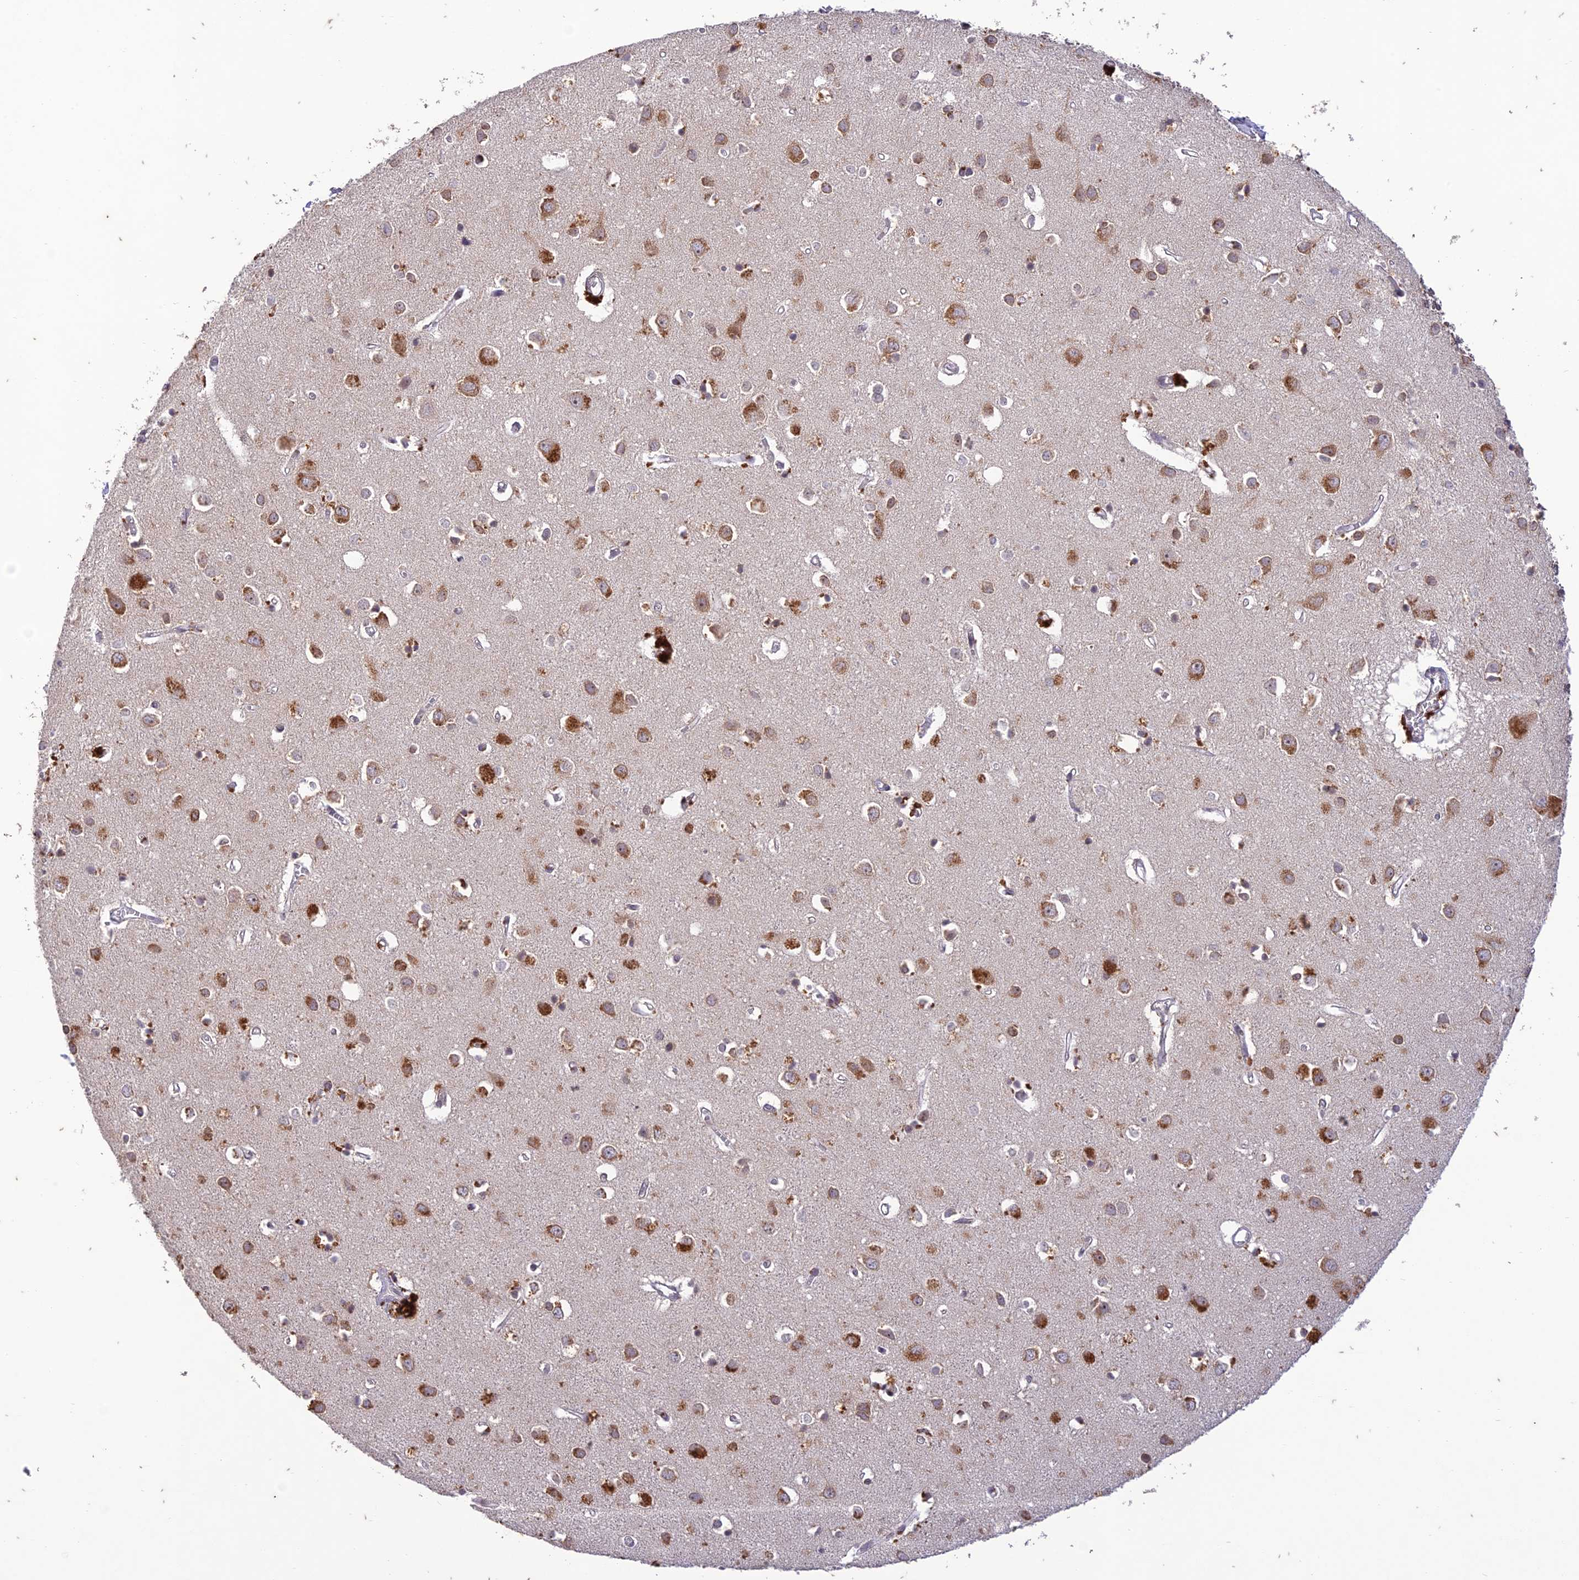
{"staining": {"intensity": "negative", "quantity": "none", "location": "none"}, "tissue": "cerebral cortex", "cell_type": "Endothelial cells", "image_type": "normal", "snomed": [{"axis": "morphology", "description": "Normal tissue, NOS"}, {"axis": "topography", "description": "Cerebral cortex"}], "caption": "The micrograph shows no staining of endothelial cells in benign cerebral cortex. The staining is performed using DAB brown chromogen with nuclei counter-stained in using hematoxylin.", "gene": "POP4", "patient": {"sex": "female", "age": 64}}